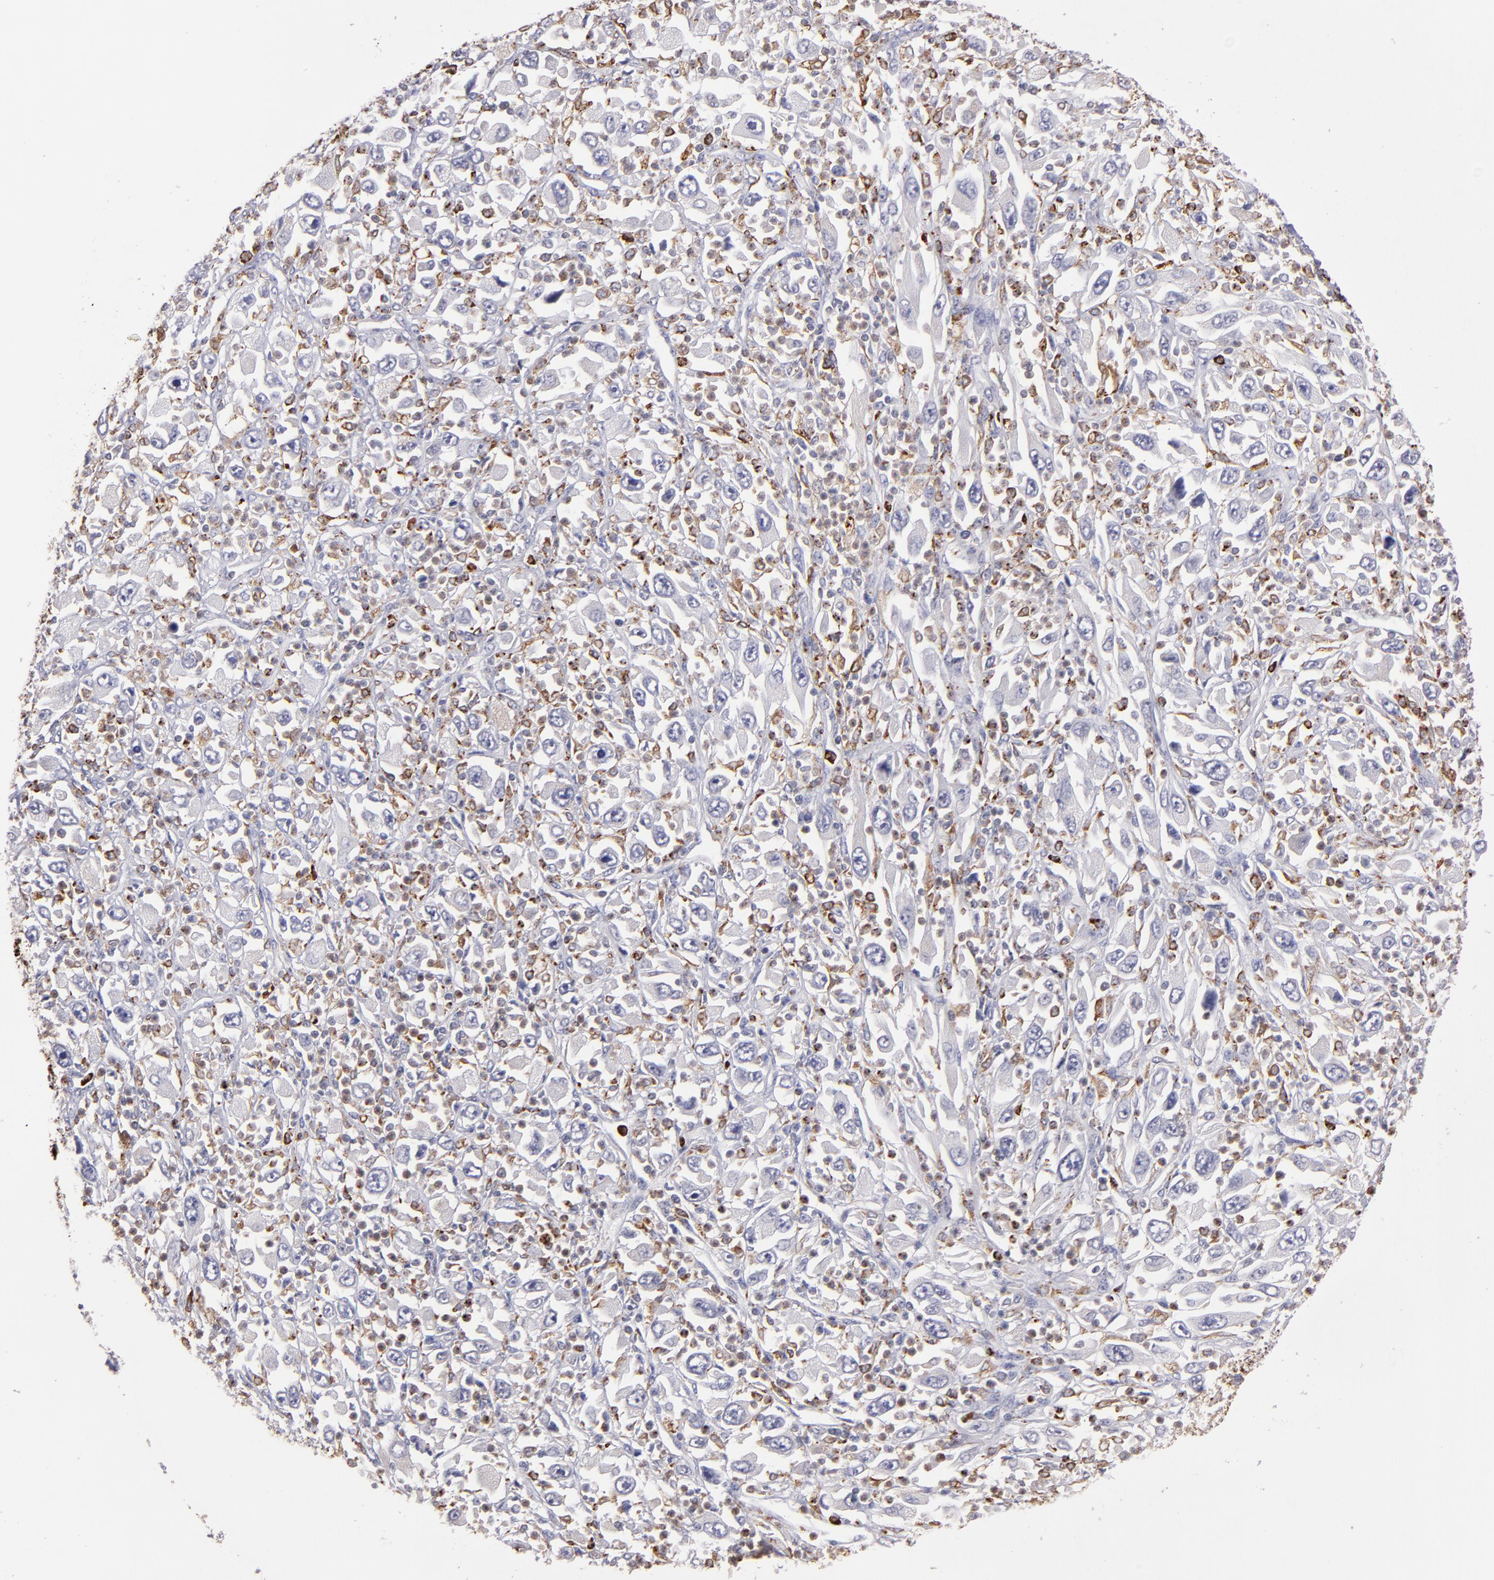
{"staining": {"intensity": "weak", "quantity": "<25%", "location": "cytoplasmic/membranous"}, "tissue": "melanoma", "cell_type": "Tumor cells", "image_type": "cancer", "snomed": [{"axis": "morphology", "description": "Malignant melanoma, Metastatic site"}, {"axis": "topography", "description": "Skin"}], "caption": "Immunohistochemistry (IHC) of melanoma reveals no expression in tumor cells.", "gene": "CTSS", "patient": {"sex": "female", "age": 56}}